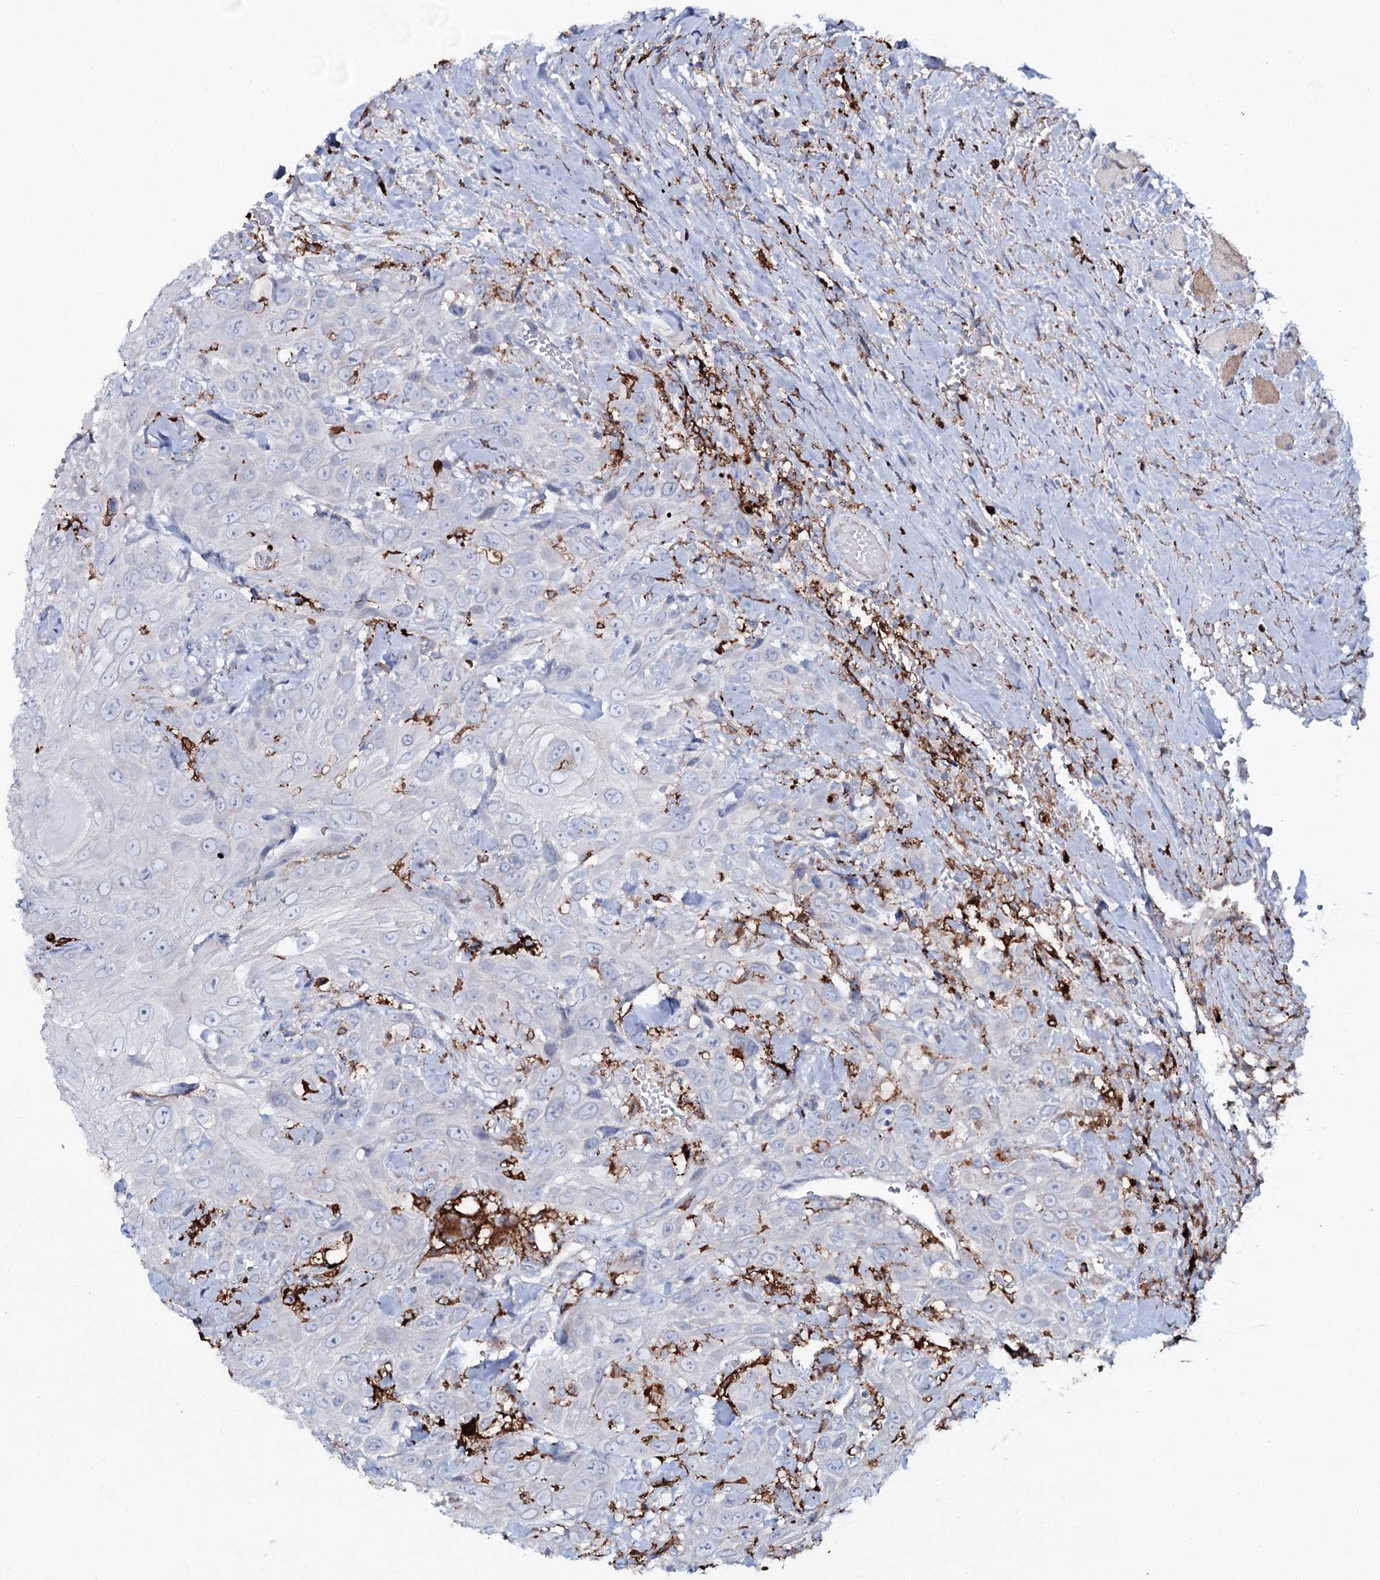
{"staining": {"intensity": "negative", "quantity": "none", "location": "none"}, "tissue": "head and neck cancer", "cell_type": "Tumor cells", "image_type": "cancer", "snomed": [{"axis": "morphology", "description": "Squamous cell carcinoma, NOS"}, {"axis": "topography", "description": "Head-Neck"}], "caption": "IHC photomicrograph of neoplastic tissue: human head and neck cancer (squamous cell carcinoma) stained with DAB (3,3'-diaminobenzidine) exhibits no significant protein positivity in tumor cells. (DAB (3,3'-diaminobenzidine) immunohistochemistry with hematoxylin counter stain).", "gene": "OSBPL2", "patient": {"sex": "male", "age": 81}}